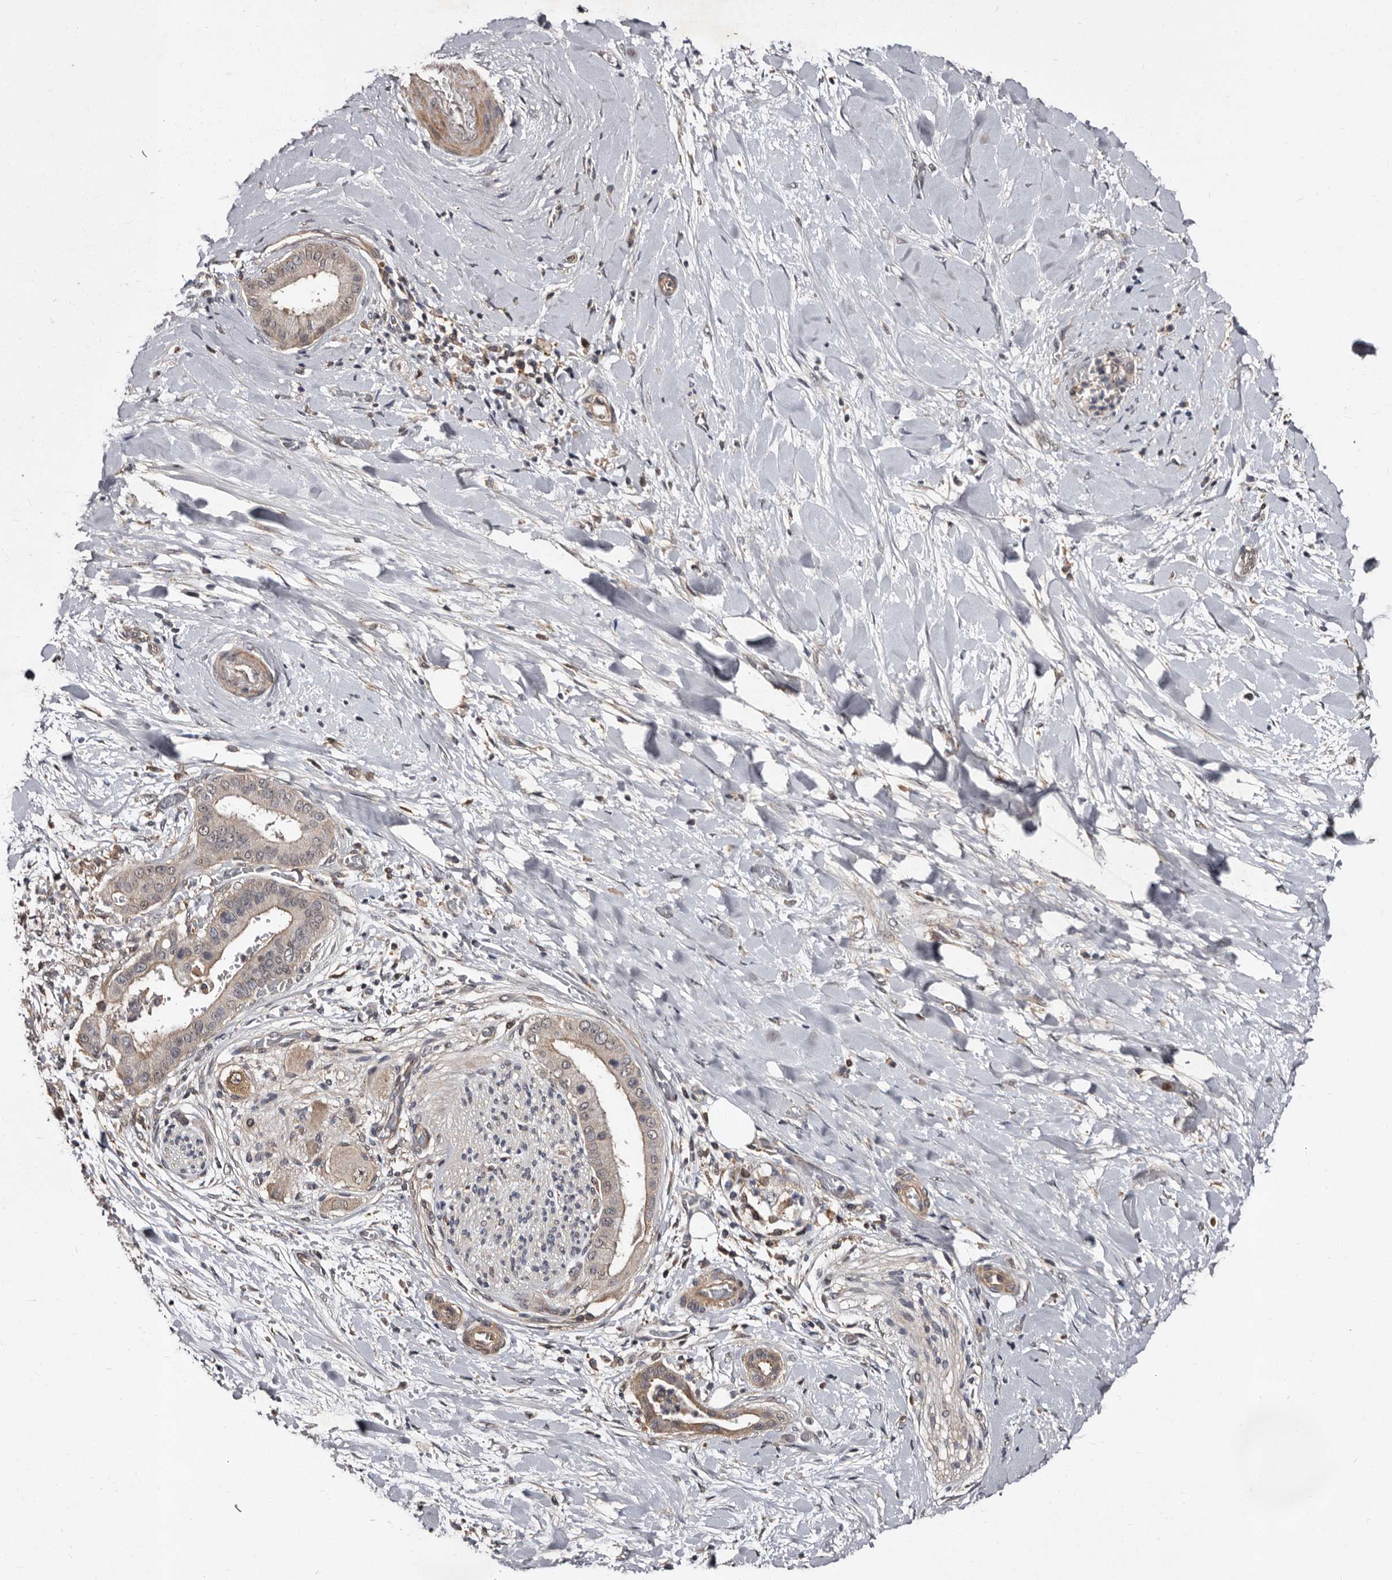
{"staining": {"intensity": "moderate", "quantity": "<25%", "location": "cytoplasmic/membranous"}, "tissue": "liver cancer", "cell_type": "Tumor cells", "image_type": "cancer", "snomed": [{"axis": "morphology", "description": "Cholangiocarcinoma"}, {"axis": "topography", "description": "Liver"}], "caption": "Cholangiocarcinoma (liver) tissue reveals moderate cytoplasmic/membranous positivity in about <25% of tumor cells The protein is stained brown, and the nuclei are stained in blue (DAB (3,3'-diaminobenzidine) IHC with brightfield microscopy, high magnification).", "gene": "MKRN3", "patient": {"sex": "female", "age": 54}}